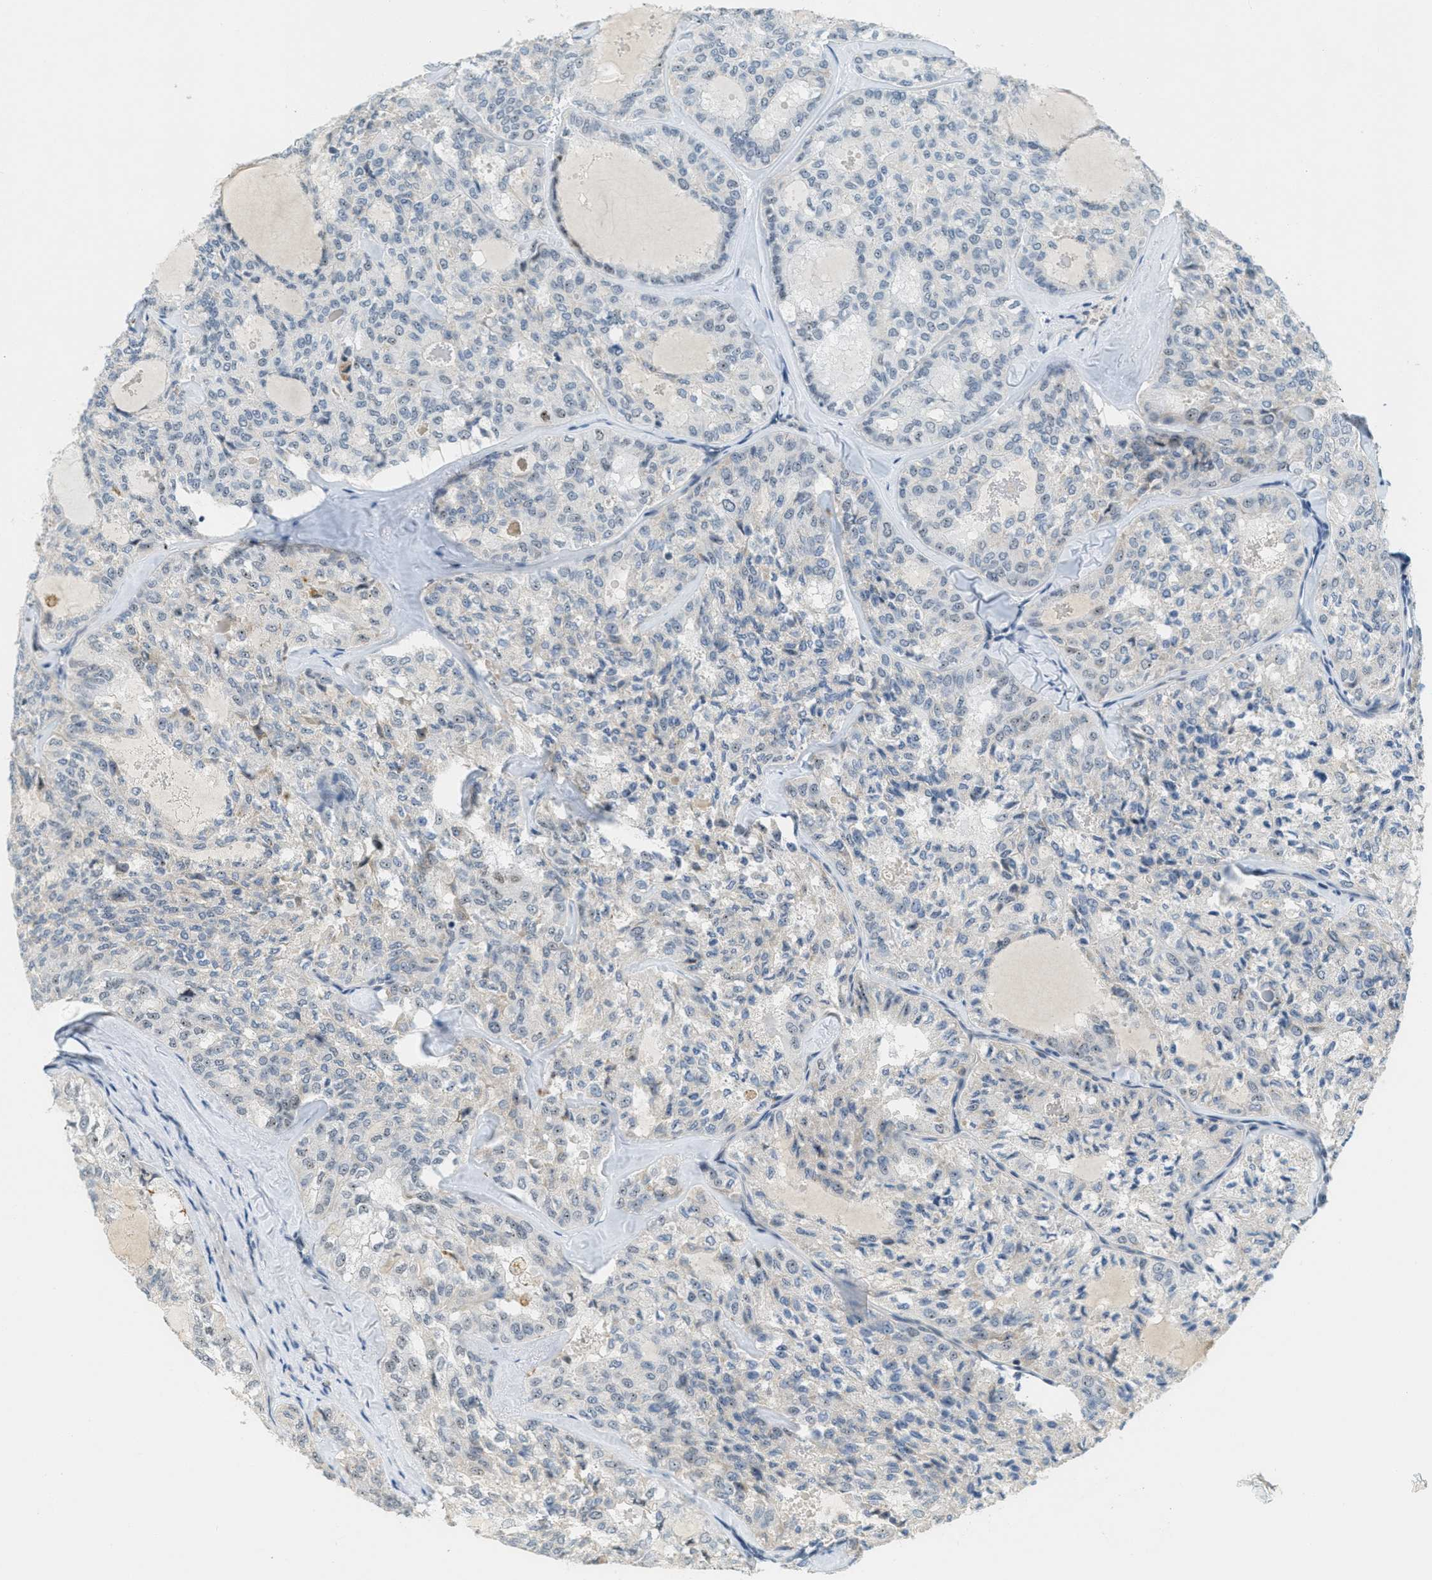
{"staining": {"intensity": "weak", "quantity": "<25%", "location": "nuclear"}, "tissue": "thyroid cancer", "cell_type": "Tumor cells", "image_type": "cancer", "snomed": [{"axis": "morphology", "description": "Follicular adenoma carcinoma, NOS"}, {"axis": "topography", "description": "Thyroid gland"}], "caption": "This is an immunohistochemistry photomicrograph of human thyroid cancer (follicular adenoma carcinoma). There is no positivity in tumor cells.", "gene": "DDX47", "patient": {"sex": "male", "age": 75}}